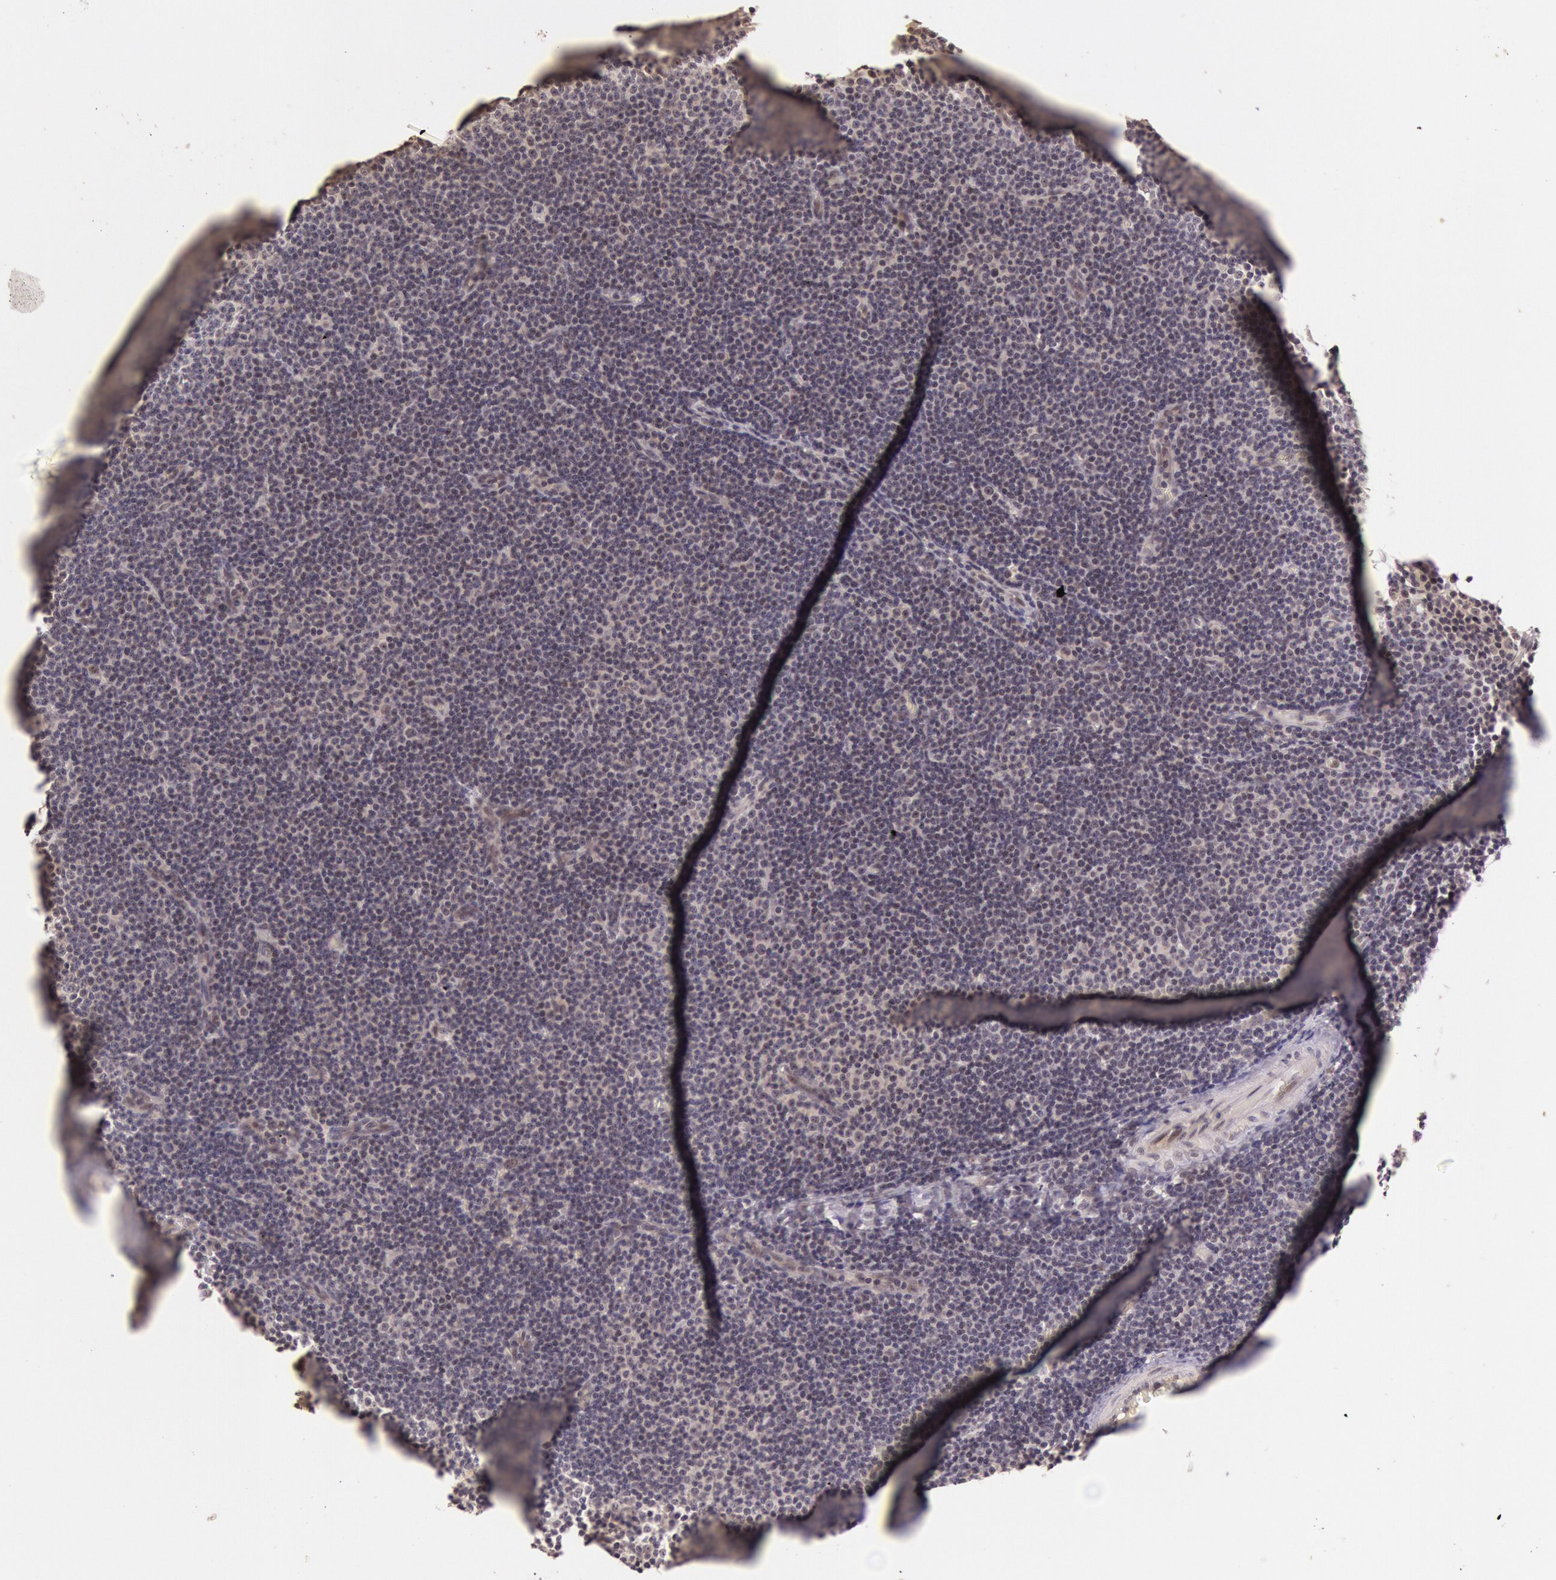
{"staining": {"intensity": "negative", "quantity": "none", "location": "none"}, "tissue": "lymphoma", "cell_type": "Tumor cells", "image_type": "cancer", "snomed": [{"axis": "morphology", "description": "Malignant lymphoma, non-Hodgkin's type, Low grade"}, {"axis": "topography", "description": "Lymph node"}], "caption": "There is no significant staining in tumor cells of lymphoma. Brightfield microscopy of immunohistochemistry (IHC) stained with DAB (3,3'-diaminobenzidine) (brown) and hematoxylin (blue), captured at high magnification.", "gene": "RTL10", "patient": {"sex": "male", "age": 57}}